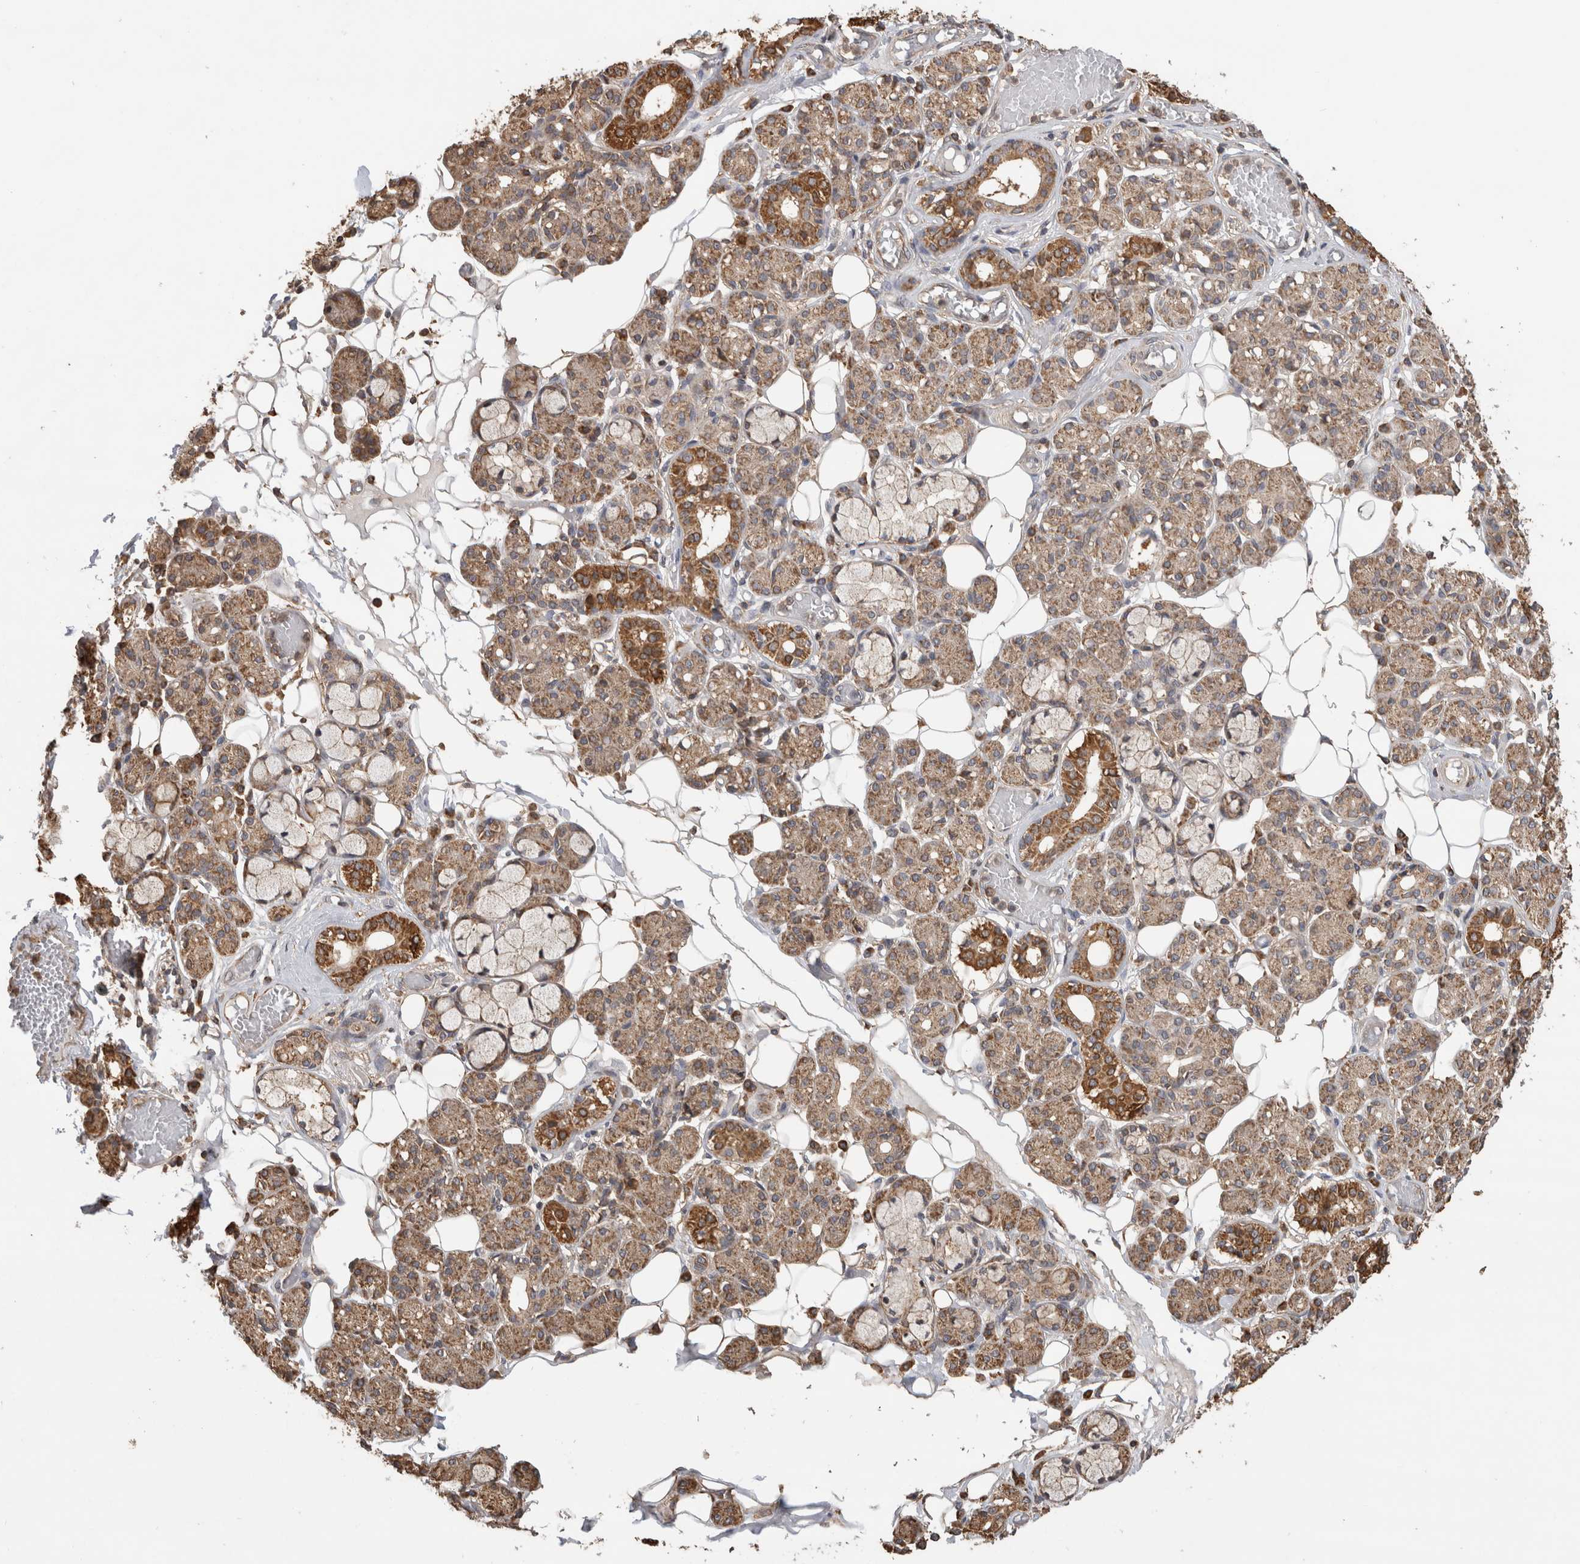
{"staining": {"intensity": "strong", "quantity": "<25%", "location": "cytoplasmic/membranous"}, "tissue": "salivary gland", "cell_type": "Glandular cells", "image_type": "normal", "snomed": [{"axis": "morphology", "description": "Normal tissue, NOS"}, {"axis": "topography", "description": "Salivary gland"}], "caption": "Immunohistochemical staining of normal human salivary gland exhibits <25% levels of strong cytoplasmic/membranous protein expression in about <25% of glandular cells.", "gene": "IMMP2L", "patient": {"sex": "male", "age": 63}}